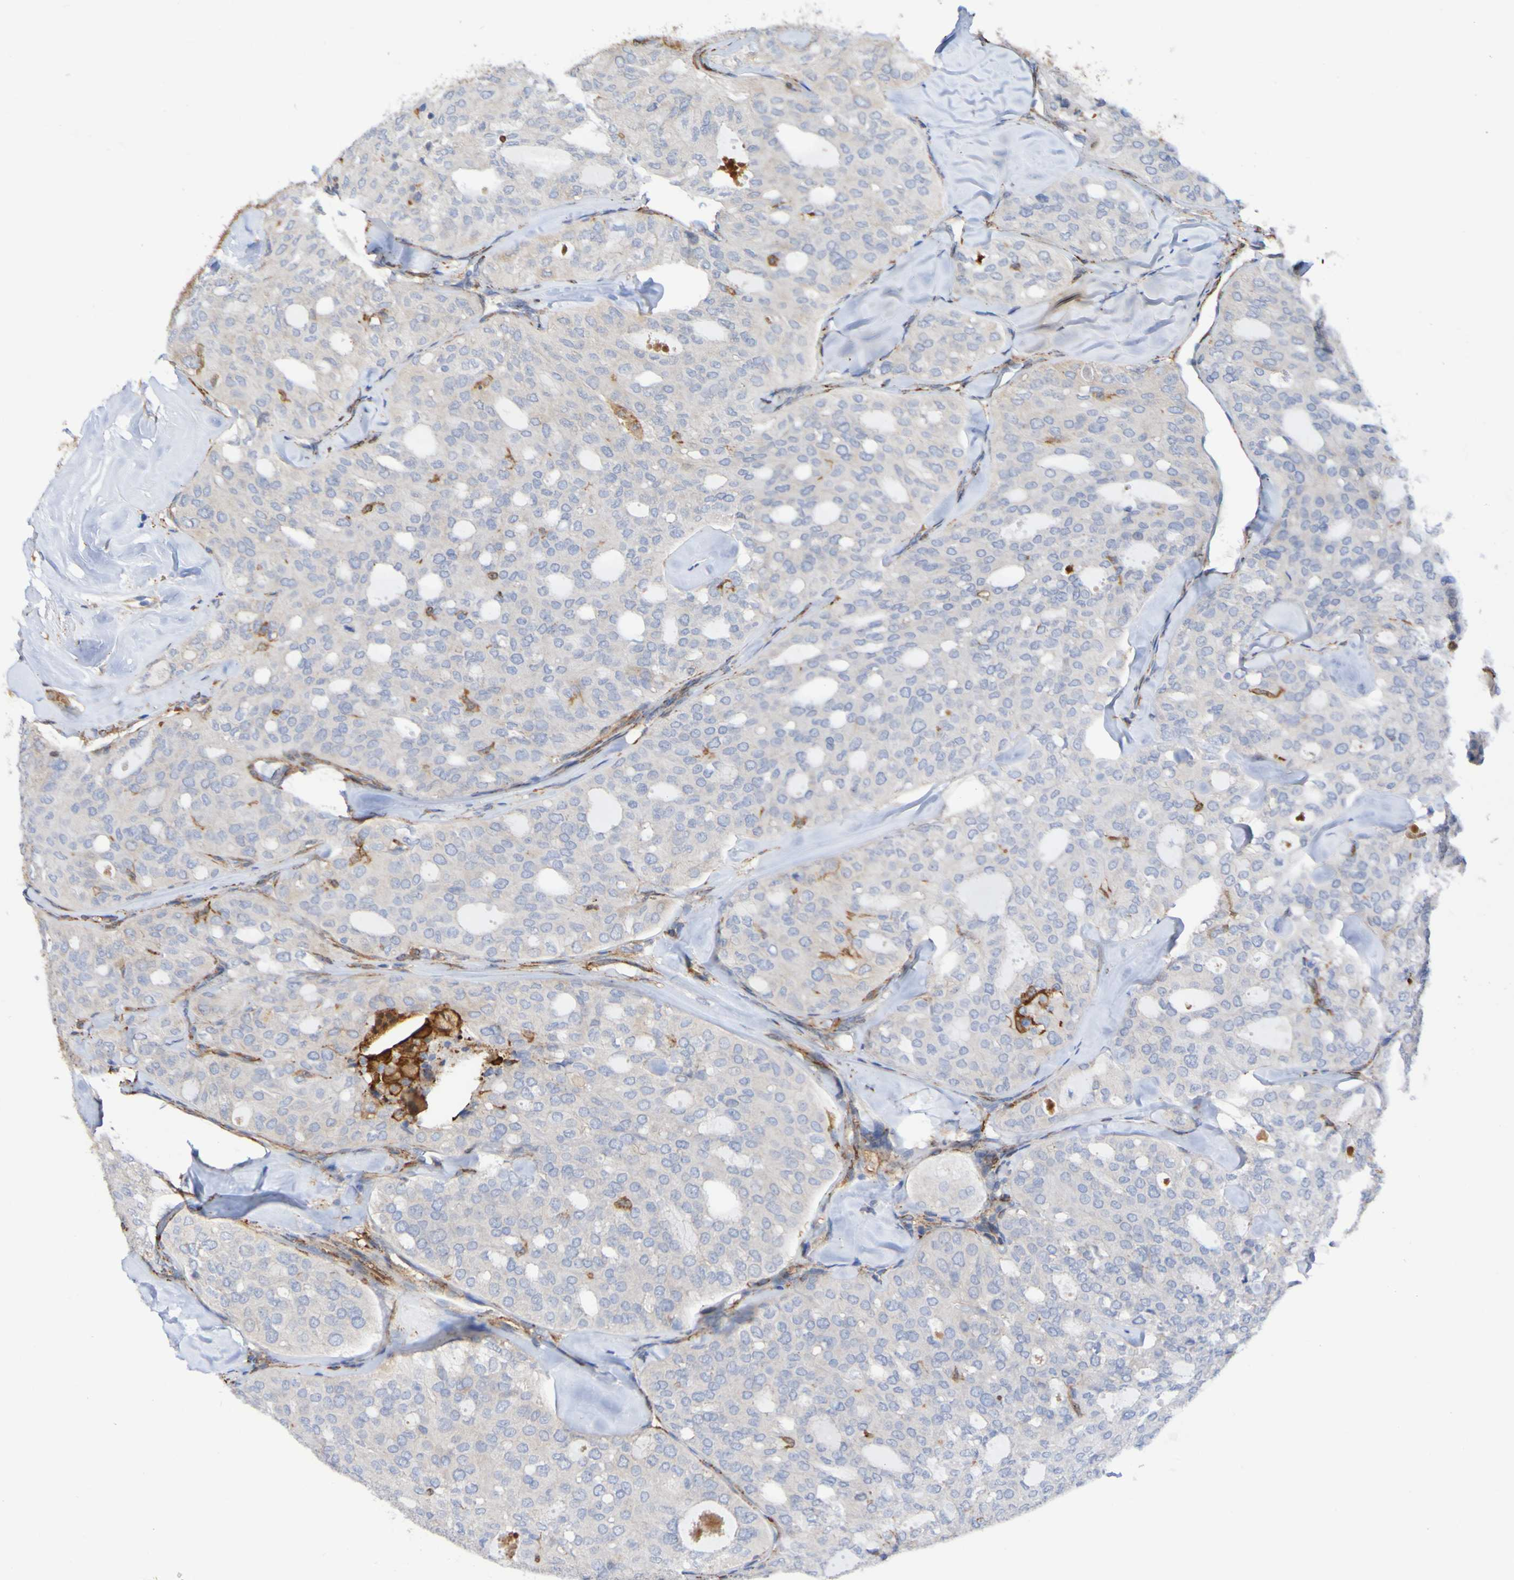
{"staining": {"intensity": "moderate", "quantity": "<25%", "location": "cytoplasmic/membranous"}, "tissue": "thyroid cancer", "cell_type": "Tumor cells", "image_type": "cancer", "snomed": [{"axis": "morphology", "description": "Follicular adenoma carcinoma, NOS"}, {"axis": "topography", "description": "Thyroid gland"}], "caption": "Immunohistochemistry histopathology image of neoplastic tissue: thyroid follicular adenoma carcinoma stained using immunohistochemistry (IHC) reveals low levels of moderate protein expression localized specifically in the cytoplasmic/membranous of tumor cells, appearing as a cytoplasmic/membranous brown color.", "gene": "SCRG1", "patient": {"sex": "male", "age": 75}}